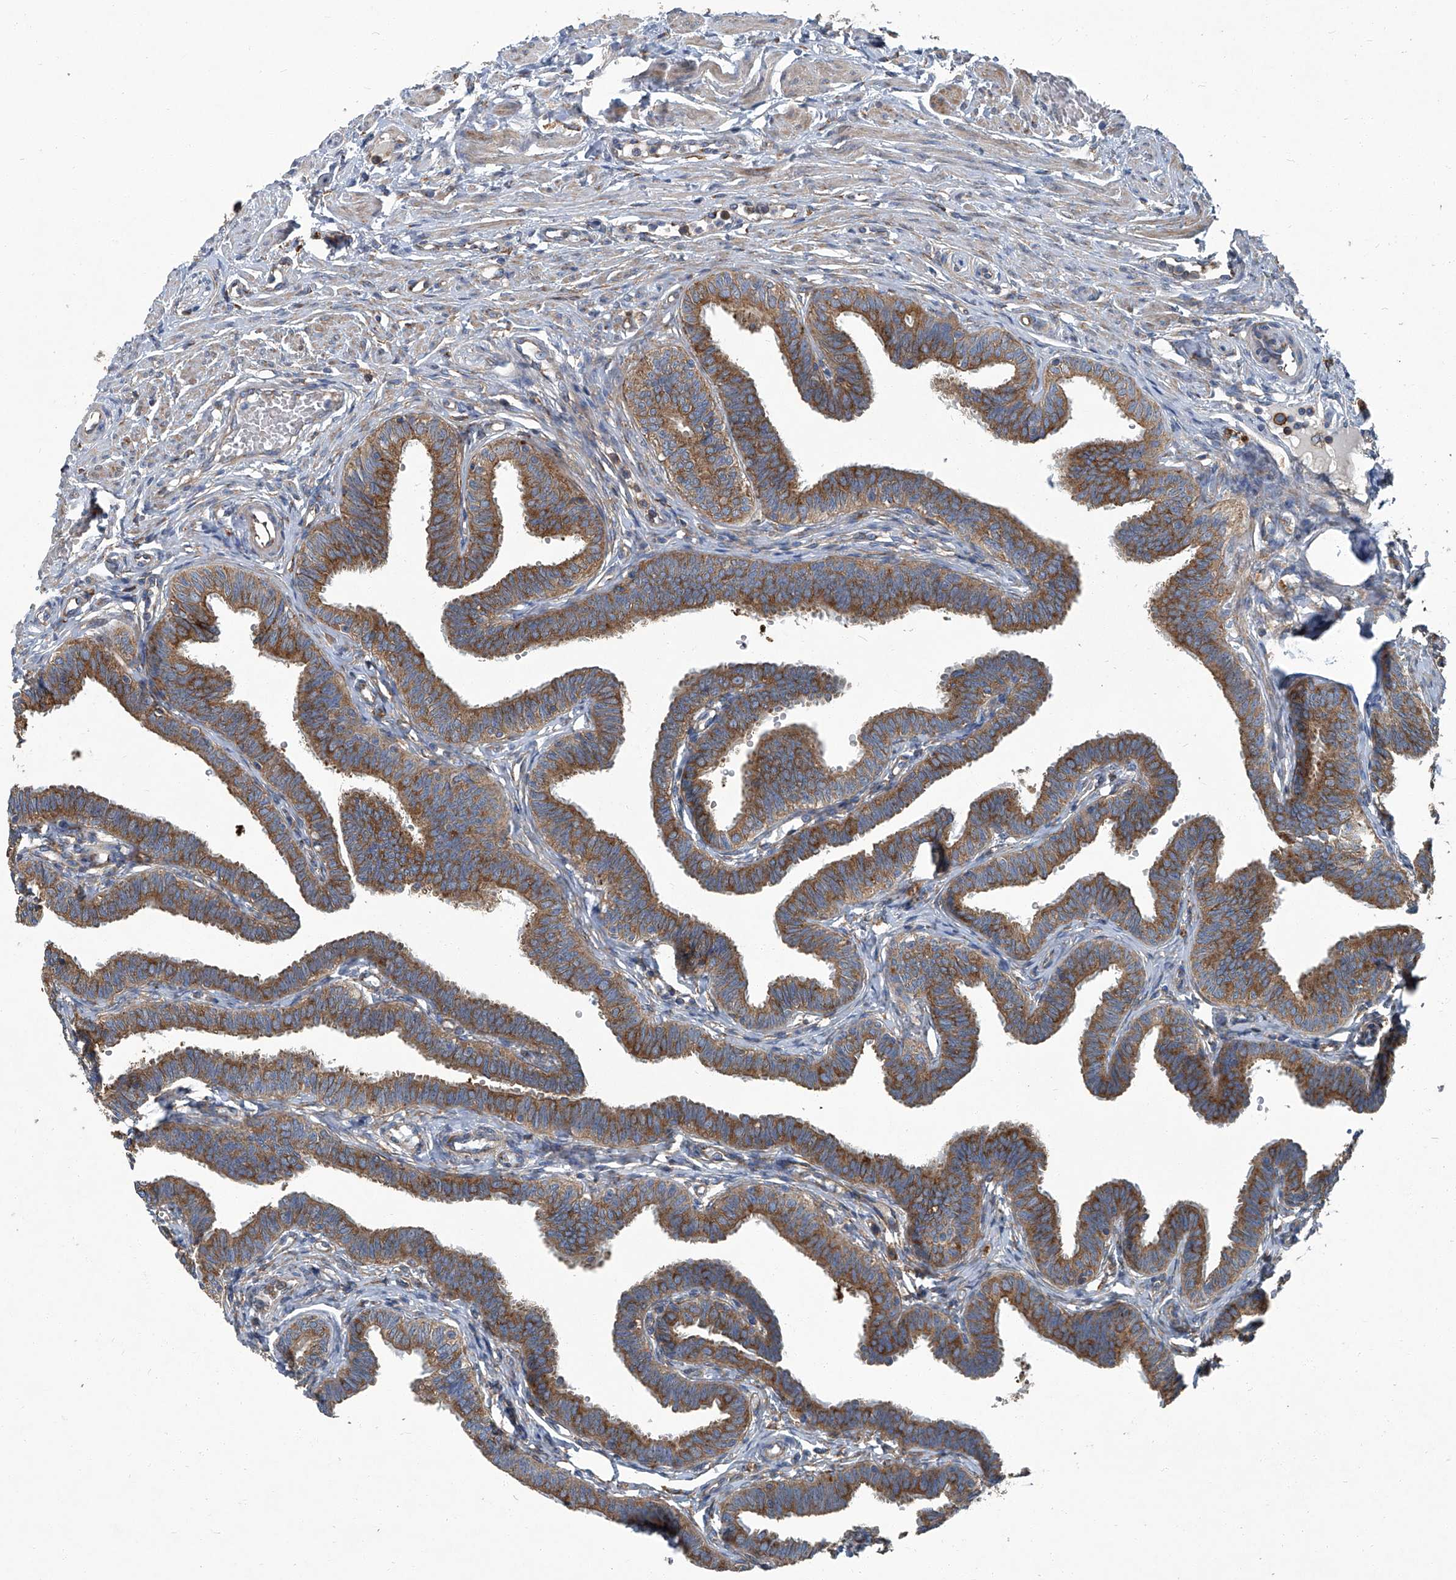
{"staining": {"intensity": "moderate", "quantity": "25%-75%", "location": "cytoplasmic/membranous"}, "tissue": "fallopian tube", "cell_type": "Glandular cells", "image_type": "normal", "snomed": [{"axis": "morphology", "description": "Normal tissue, NOS"}, {"axis": "topography", "description": "Fallopian tube"}, {"axis": "topography", "description": "Ovary"}], "caption": "Protein expression analysis of benign human fallopian tube reveals moderate cytoplasmic/membranous positivity in about 25%-75% of glandular cells. (DAB = brown stain, brightfield microscopy at high magnification).", "gene": "PIGH", "patient": {"sex": "female", "age": 23}}